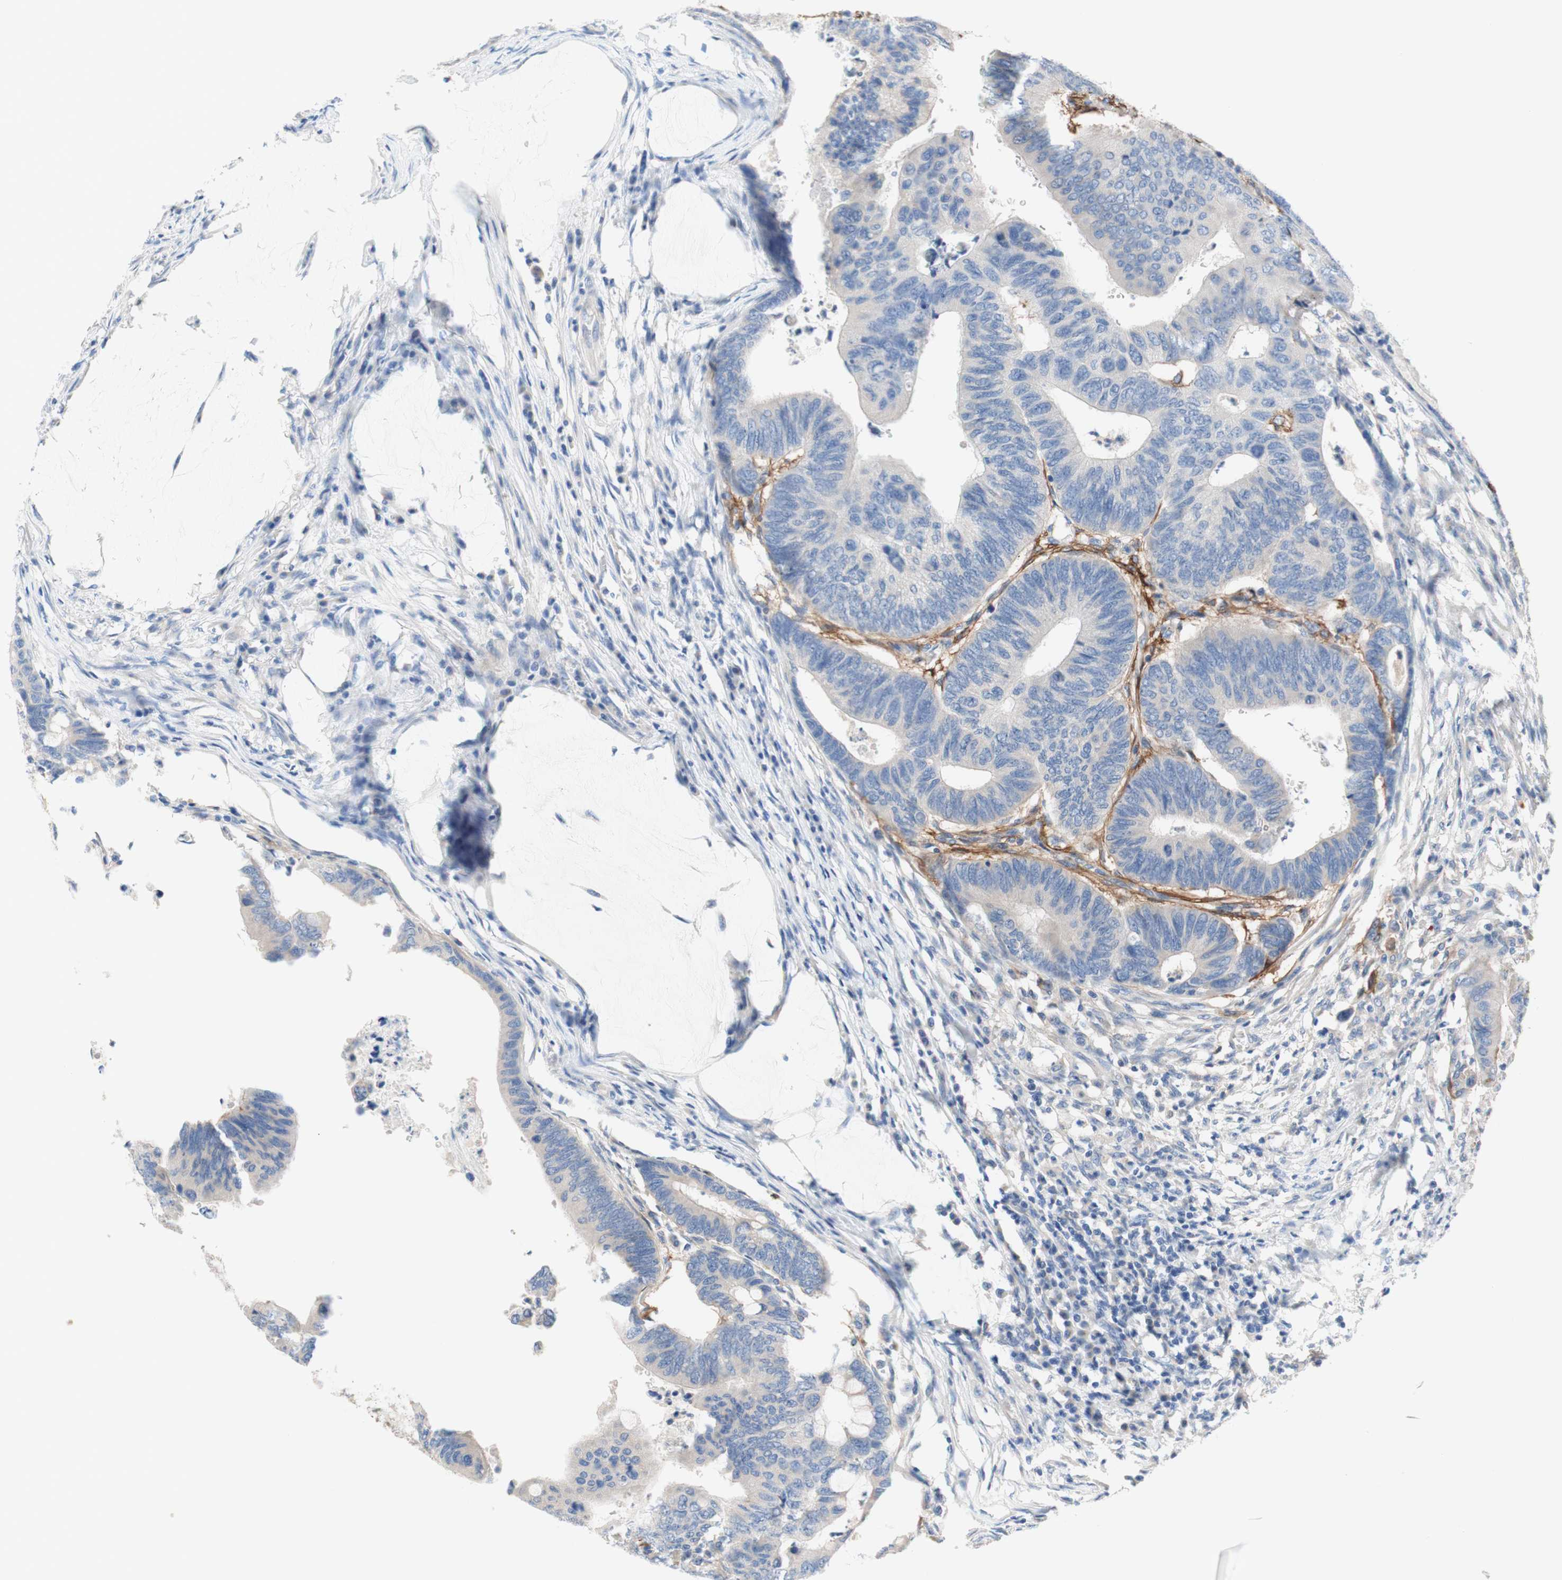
{"staining": {"intensity": "weak", "quantity": ">75%", "location": "cytoplasmic/membranous"}, "tissue": "colorectal cancer", "cell_type": "Tumor cells", "image_type": "cancer", "snomed": [{"axis": "morphology", "description": "Normal tissue, NOS"}, {"axis": "morphology", "description": "Adenocarcinoma, NOS"}, {"axis": "topography", "description": "Rectum"}, {"axis": "topography", "description": "Peripheral nerve tissue"}], "caption": "Tumor cells reveal weak cytoplasmic/membranous expression in approximately >75% of cells in adenocarcinoma (colorectal). (brown staining indicates protein expression, while blue staining denotes nuclei).", "gene": "F3", "patient": {"sex": "male", "age": 92}}